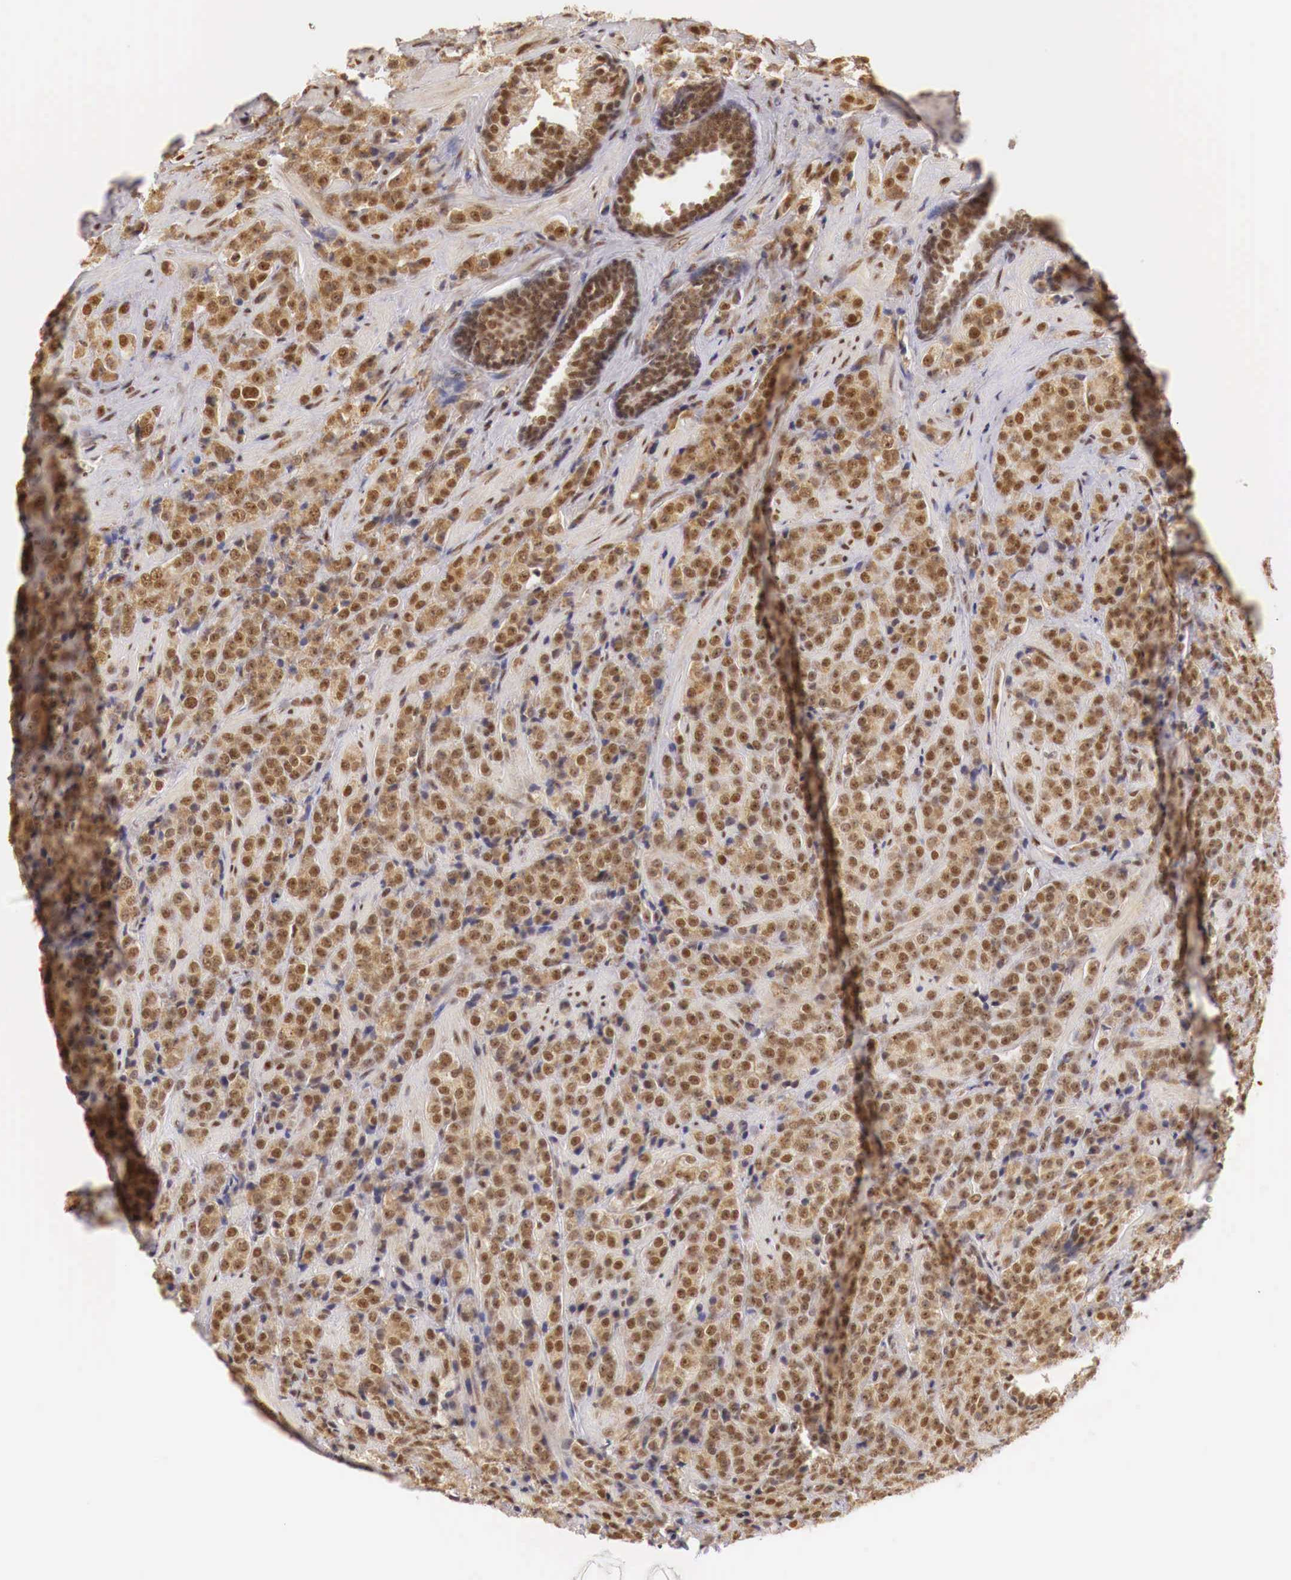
{"staining": {"intensity": "moderate", "quantity": ">75%", "location": "cytoplasmic/membranous,nuclear"}, "tissue": "prostate cancer", "cell_type": "Tumor cells", "image_type": "cancer", "snomed": [{"axis": "morphology", "description": "Adenocarcinoma, Medium grade"}, {"axis": "topography", "description": "Prostate"}], "caption": "Moderate cytoplasmic/membranous and nuclear staining for a protein is identified in approximately >75% of tumor cells of prostate adenocarcinoma (medium-grade) using immunohistochemistry (IHC).", "gene": "GPKOW", "patient": {"sex": "male", "age": 70}}